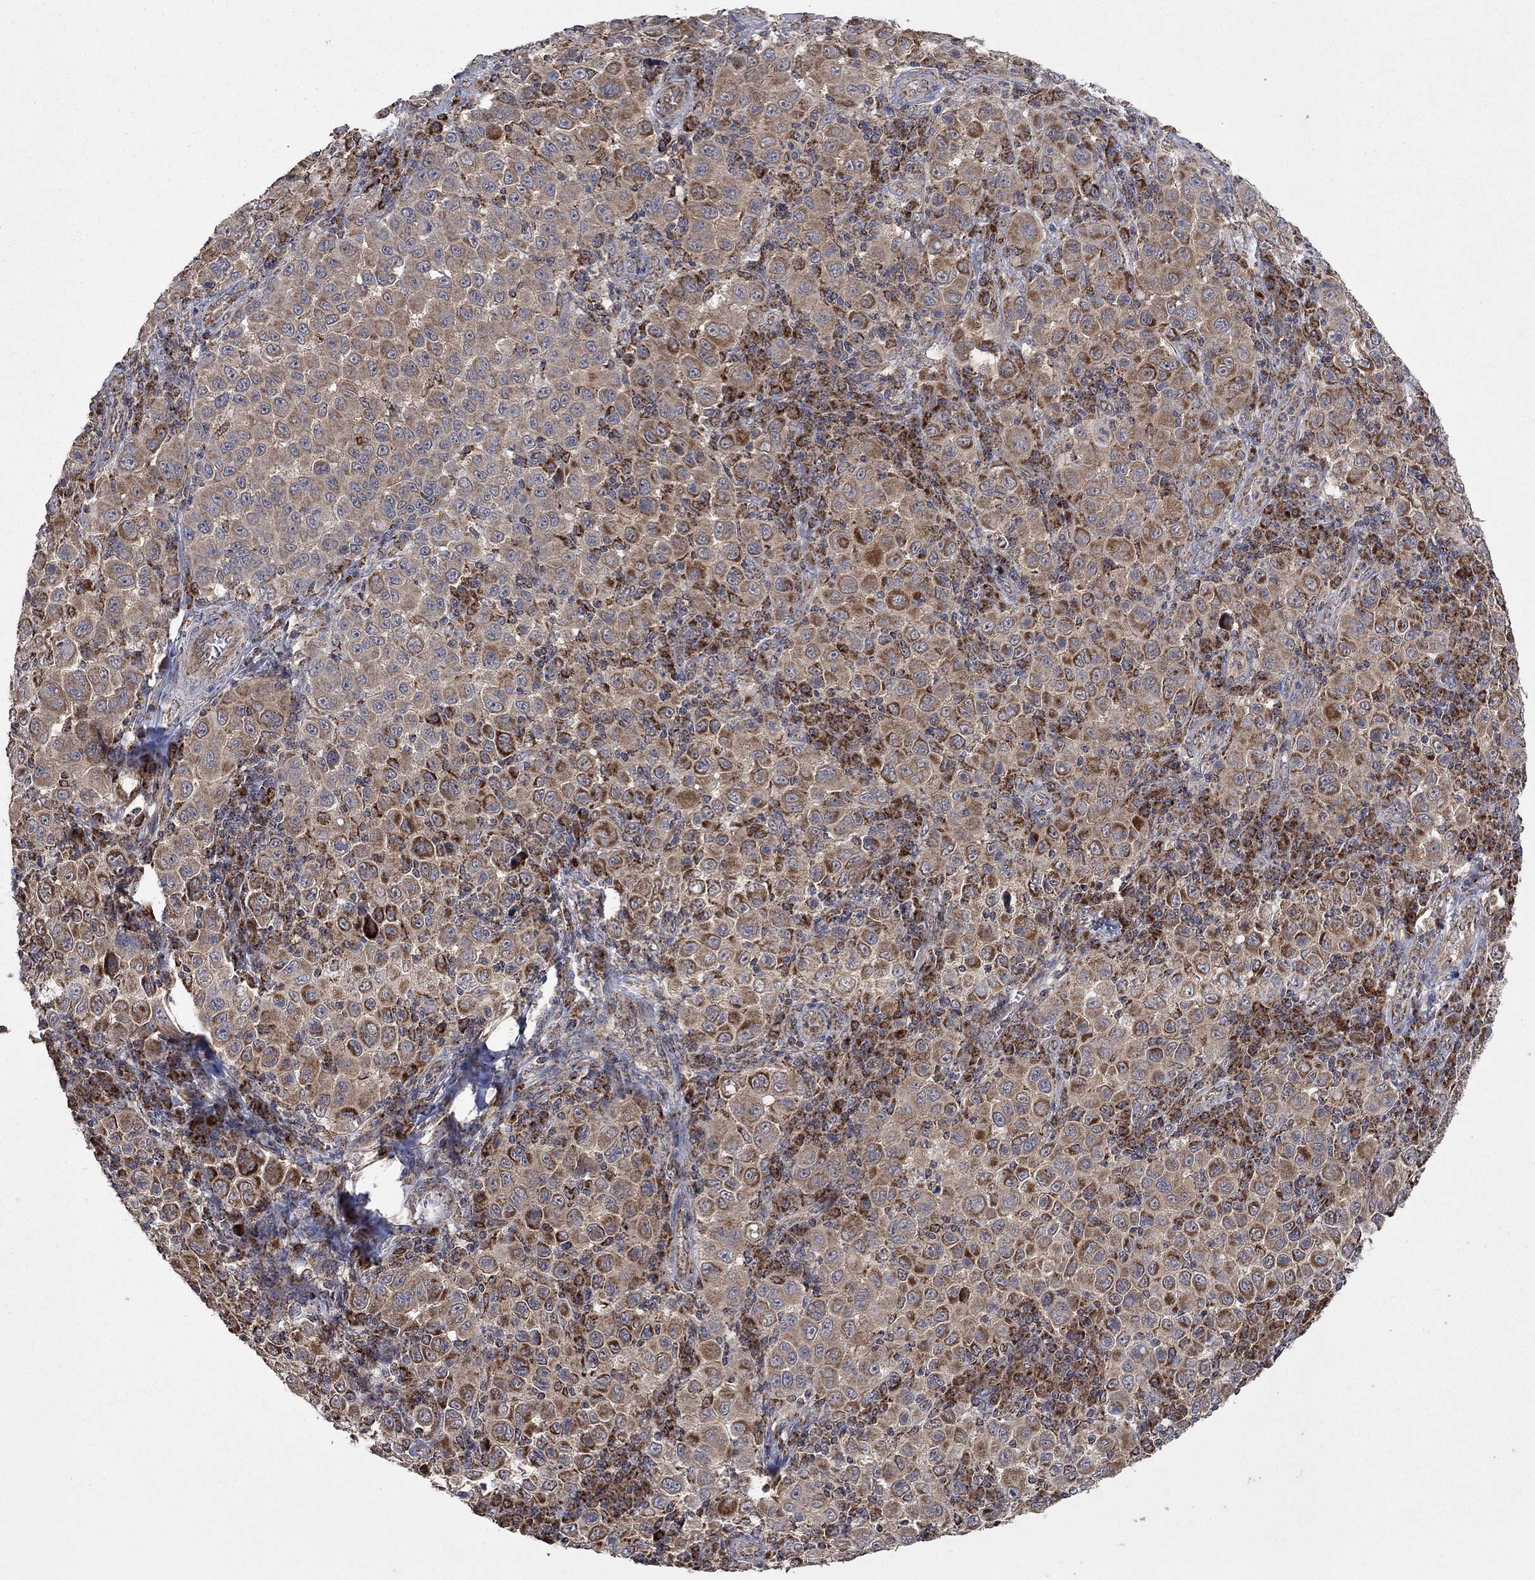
{"staining": {"intensity": "moderate", "quantity": "25%-75%", "location": "cytoplasmic/membranous"}, "tissue": "melanoma", "cell_type": "Tumor cells", "image_type": "cancer", "snomed": [{"axis": "morphology", "description": "Malignant melanoma, NOS"}, {"axis": "topography", "description": "Skin"}], "caption": "A micrograph showing moderate cytoplasmic/membranous positivity in about 25%-75% of tumor cells in malignant melanoma, as visualized by brown immunohistochemical staining.", "gene": "DPH1", "patient": {"sex": "female", "age": 57}}